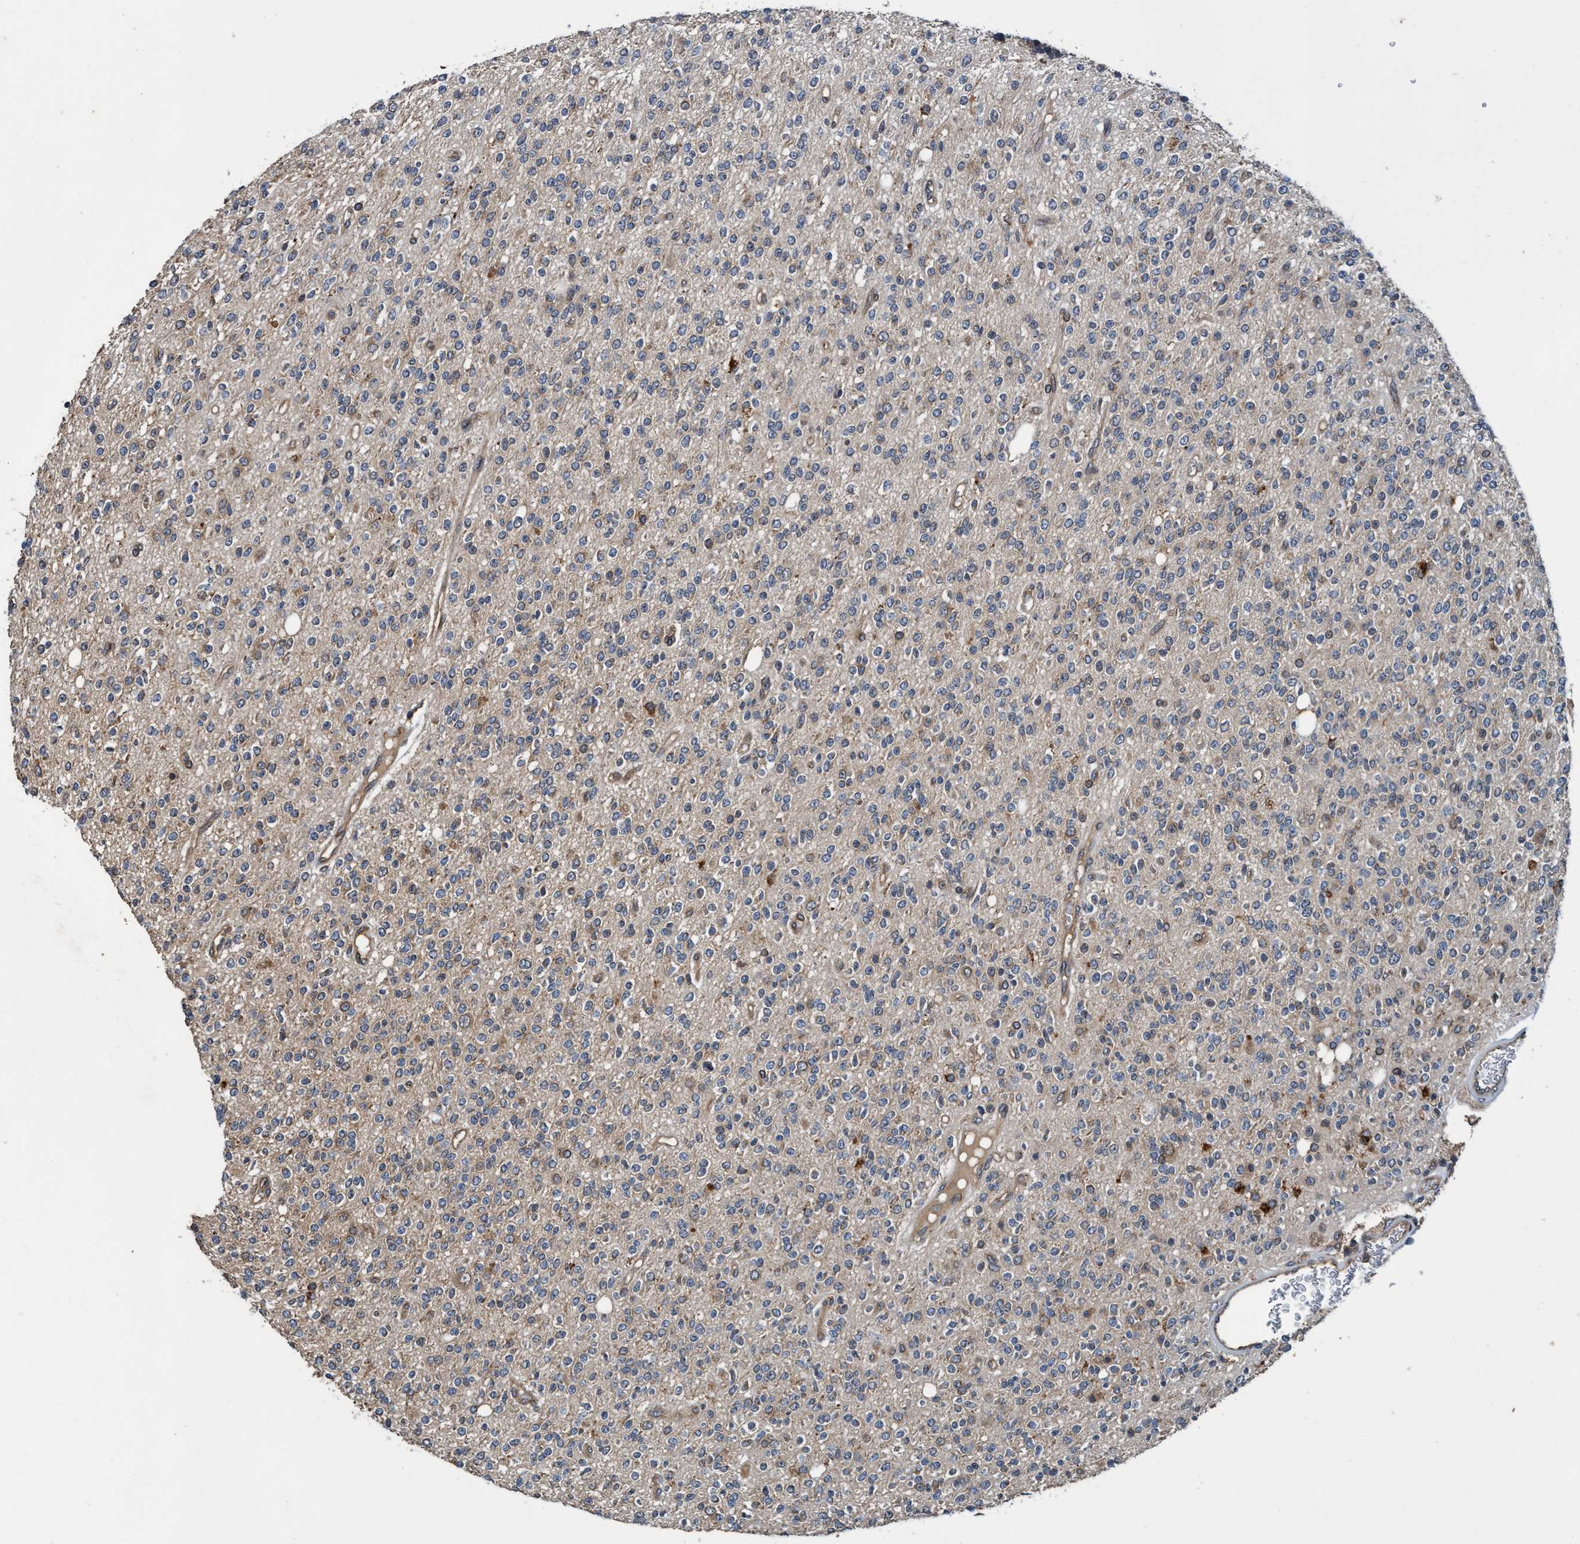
{"staining": {"intensity": "weak", "quantity": "<25%", "location": "cytoplasmic/membranous"}, "tissue": "glioma", "cell_type": "Tumor cells", "image_type": "cancer", "snomed": [{"axis": "morphology", "description": "Glioma, malignant, High grade"}, {"axis": "topography", "description": "Brain"}], "caption": "There is no significant staining in tumor cells of glioma. (Brightfield microscopy of DAB immunohistochemistry (IHC) at high magnification).", "gene": "MACC1", "patient": {"sex": "male", "age": 34}}